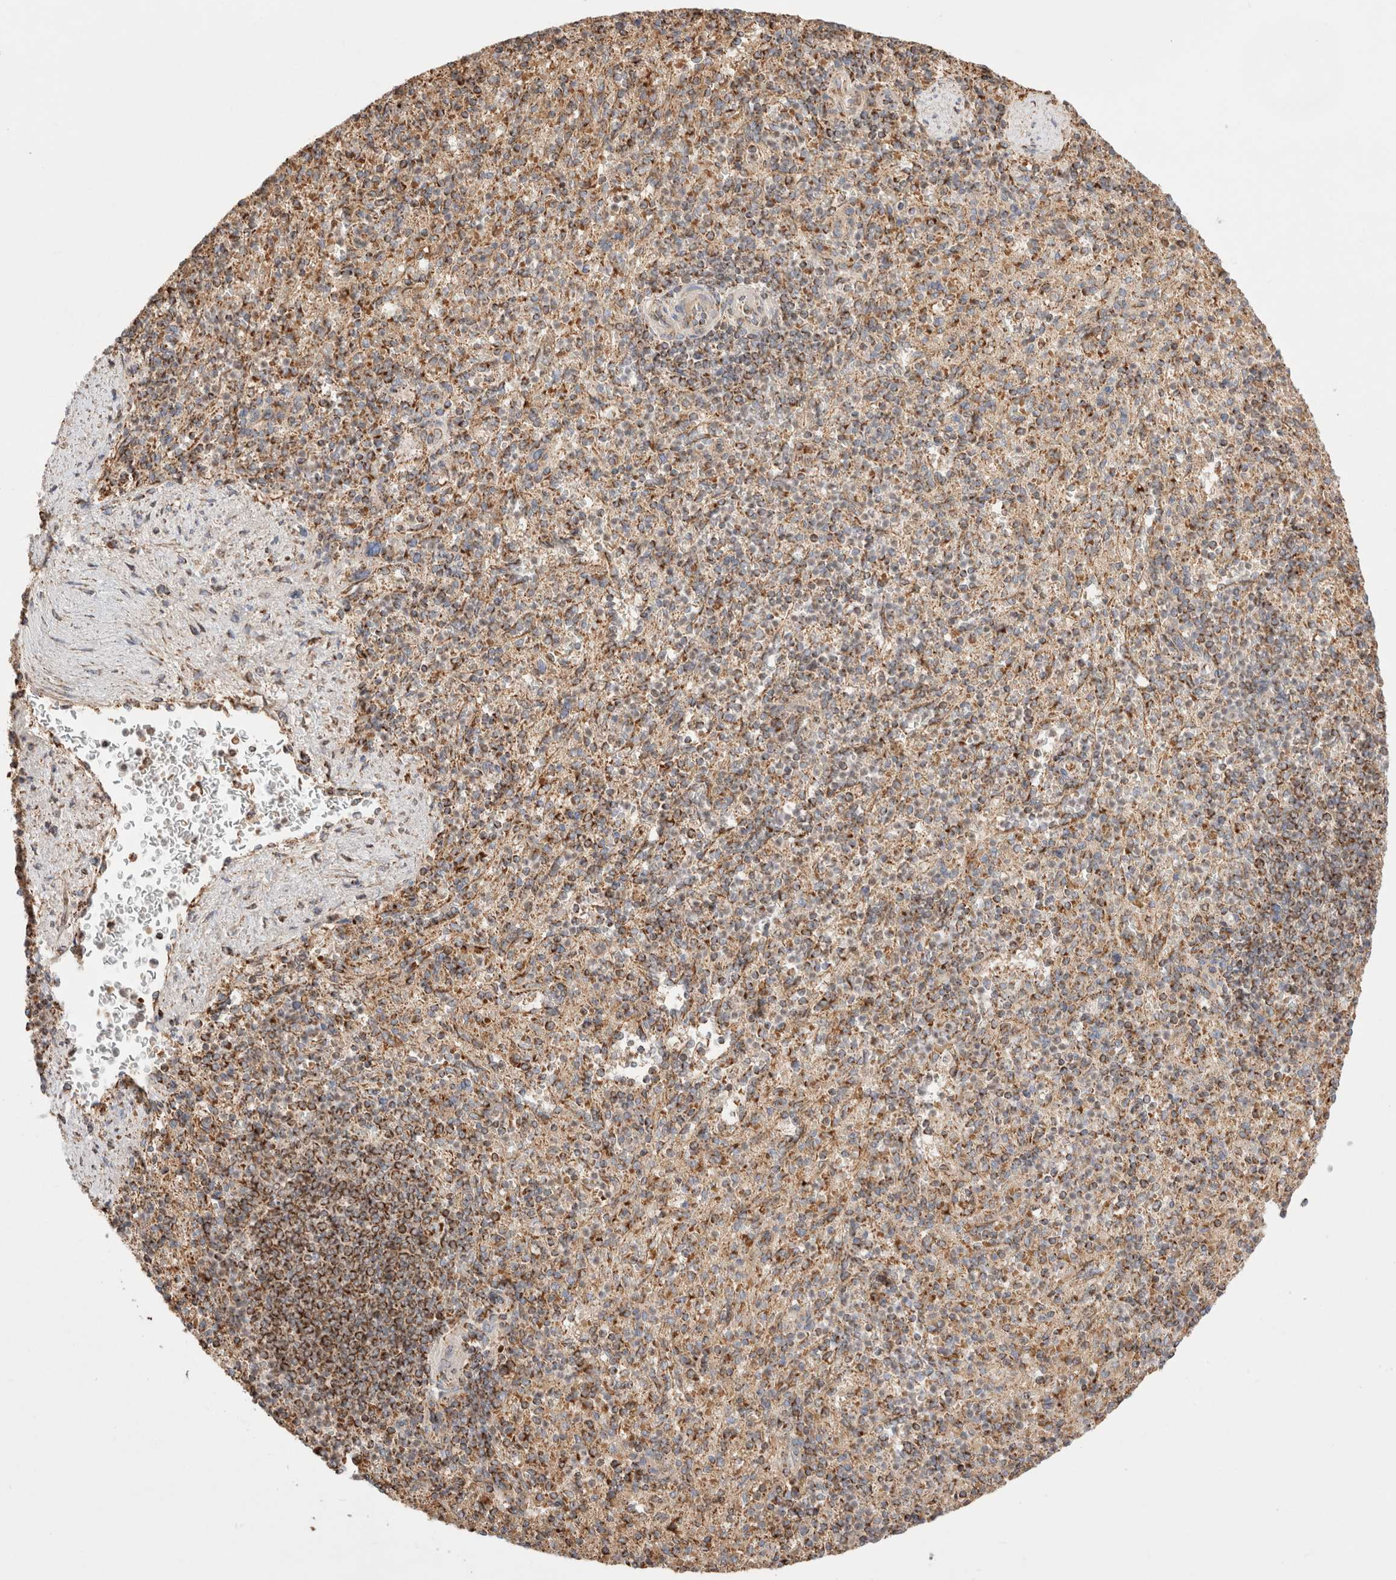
{"staining": {"intensity": "moderate", "quantity": "25%-75%", "location": "cytoplasmic/membranous"}, "tissue": "spleen", "cell_type": "Cells in red pulp", "image_type": "normal", "snomed": [{"axis": "morphology", "description": "Normal tissue, NOS"}, {"axis": "topography", "description": "Spleen"}], "caption": "Immunohistochemical staining of unremarkable human spleen displays medium levels of moderate cytoplasmic/membranous positivity in approximately 25%-75% of cells in red pulp. (DAB (3,3'-diaminobenzidine) = brown stain, brightfield microscopy at high magnification).", "gene": "TMPPE", "patient": {"sex": "female", "age": 74}}